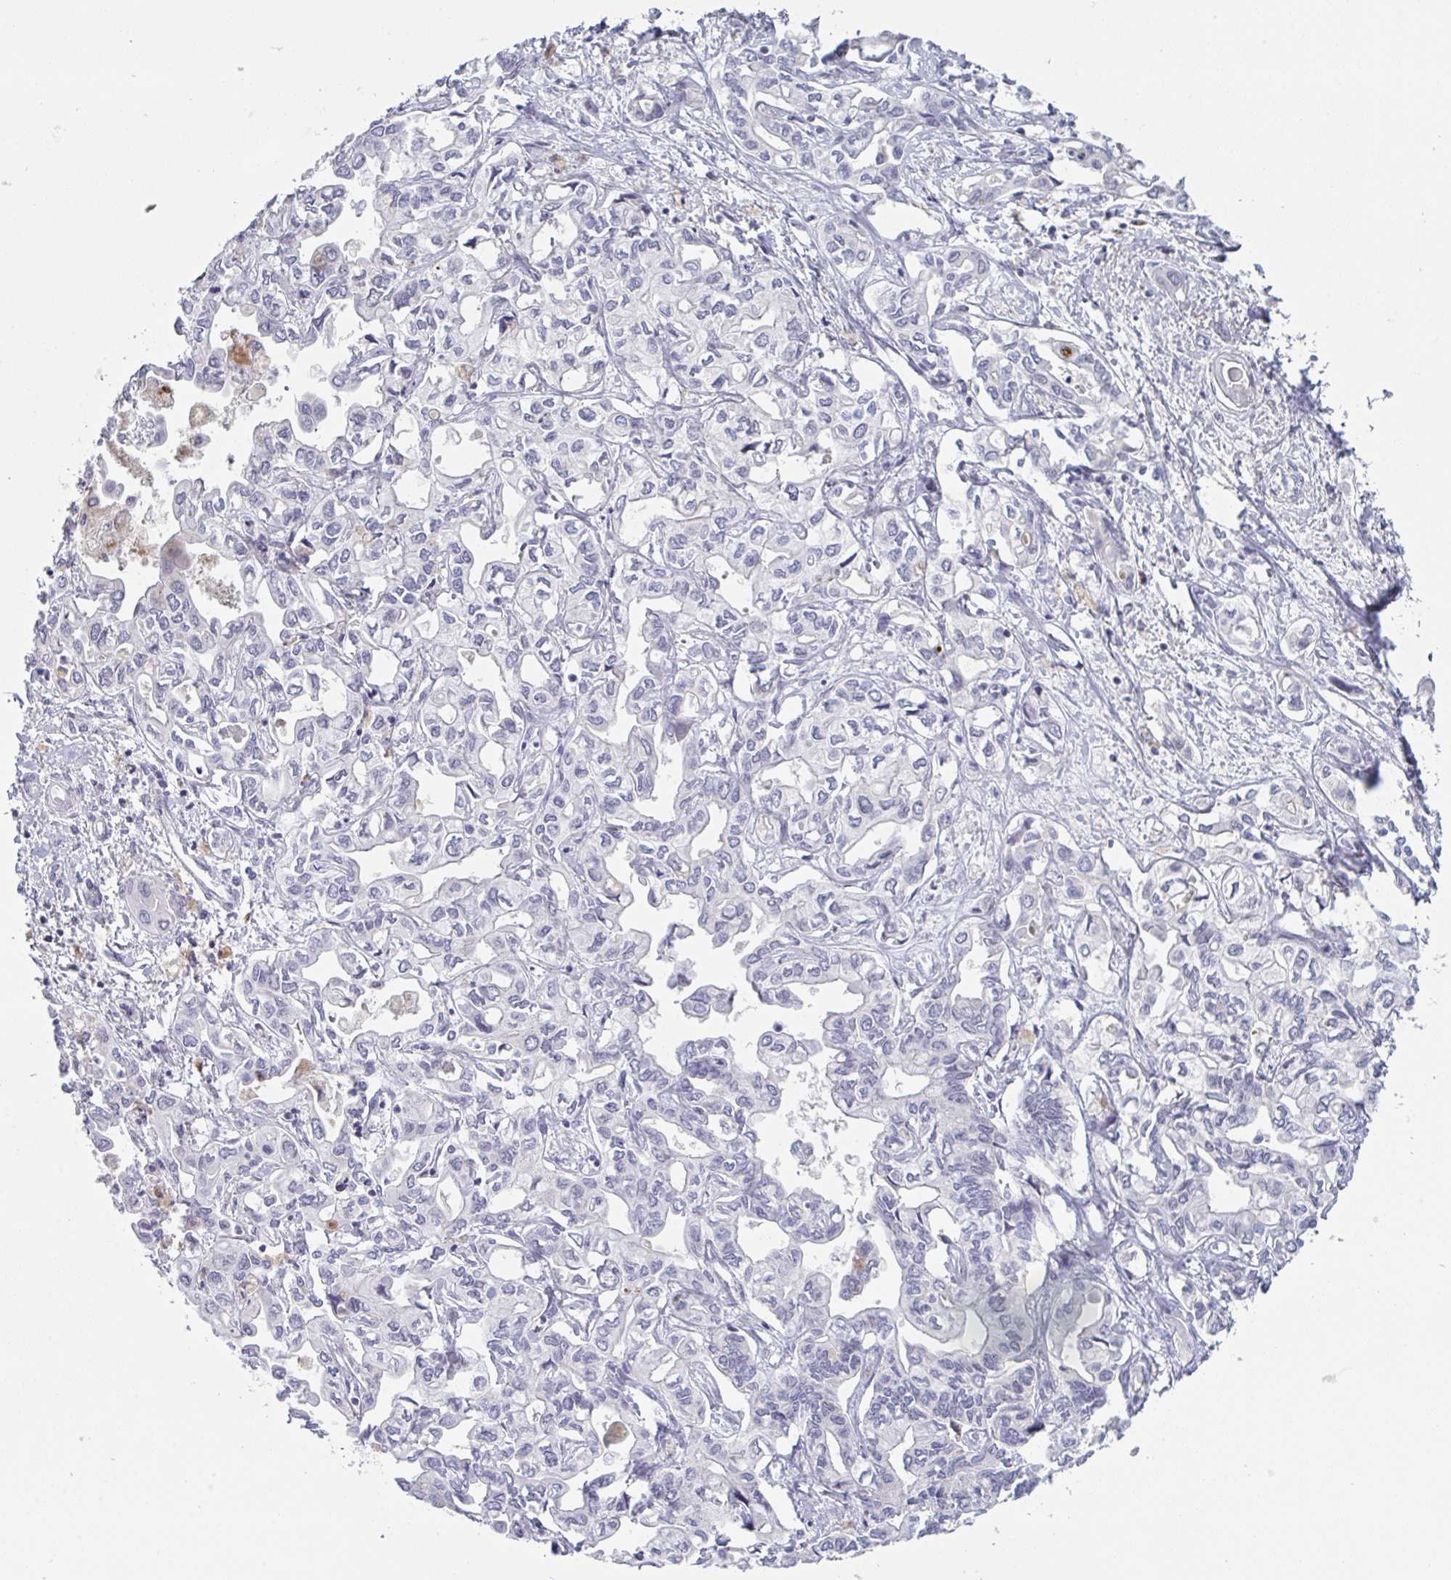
{"staining": {"intensity": "negative", "quantity": "none", "location": "none"}, "tissue": "liver cancer", "cell_type": "Tumor cells", "image_type": "cancer", "snomed": [{"axis": "morphology", "description": "Cholangiocarcinoma"}, {"axis": "topography", "description": "Liver"}], "caption": "Micrograph shows no protein staining in tumor cells of liver cancer tissue.", "gene": "DISP2", "patient": {"sex": "female", "age": 64}}